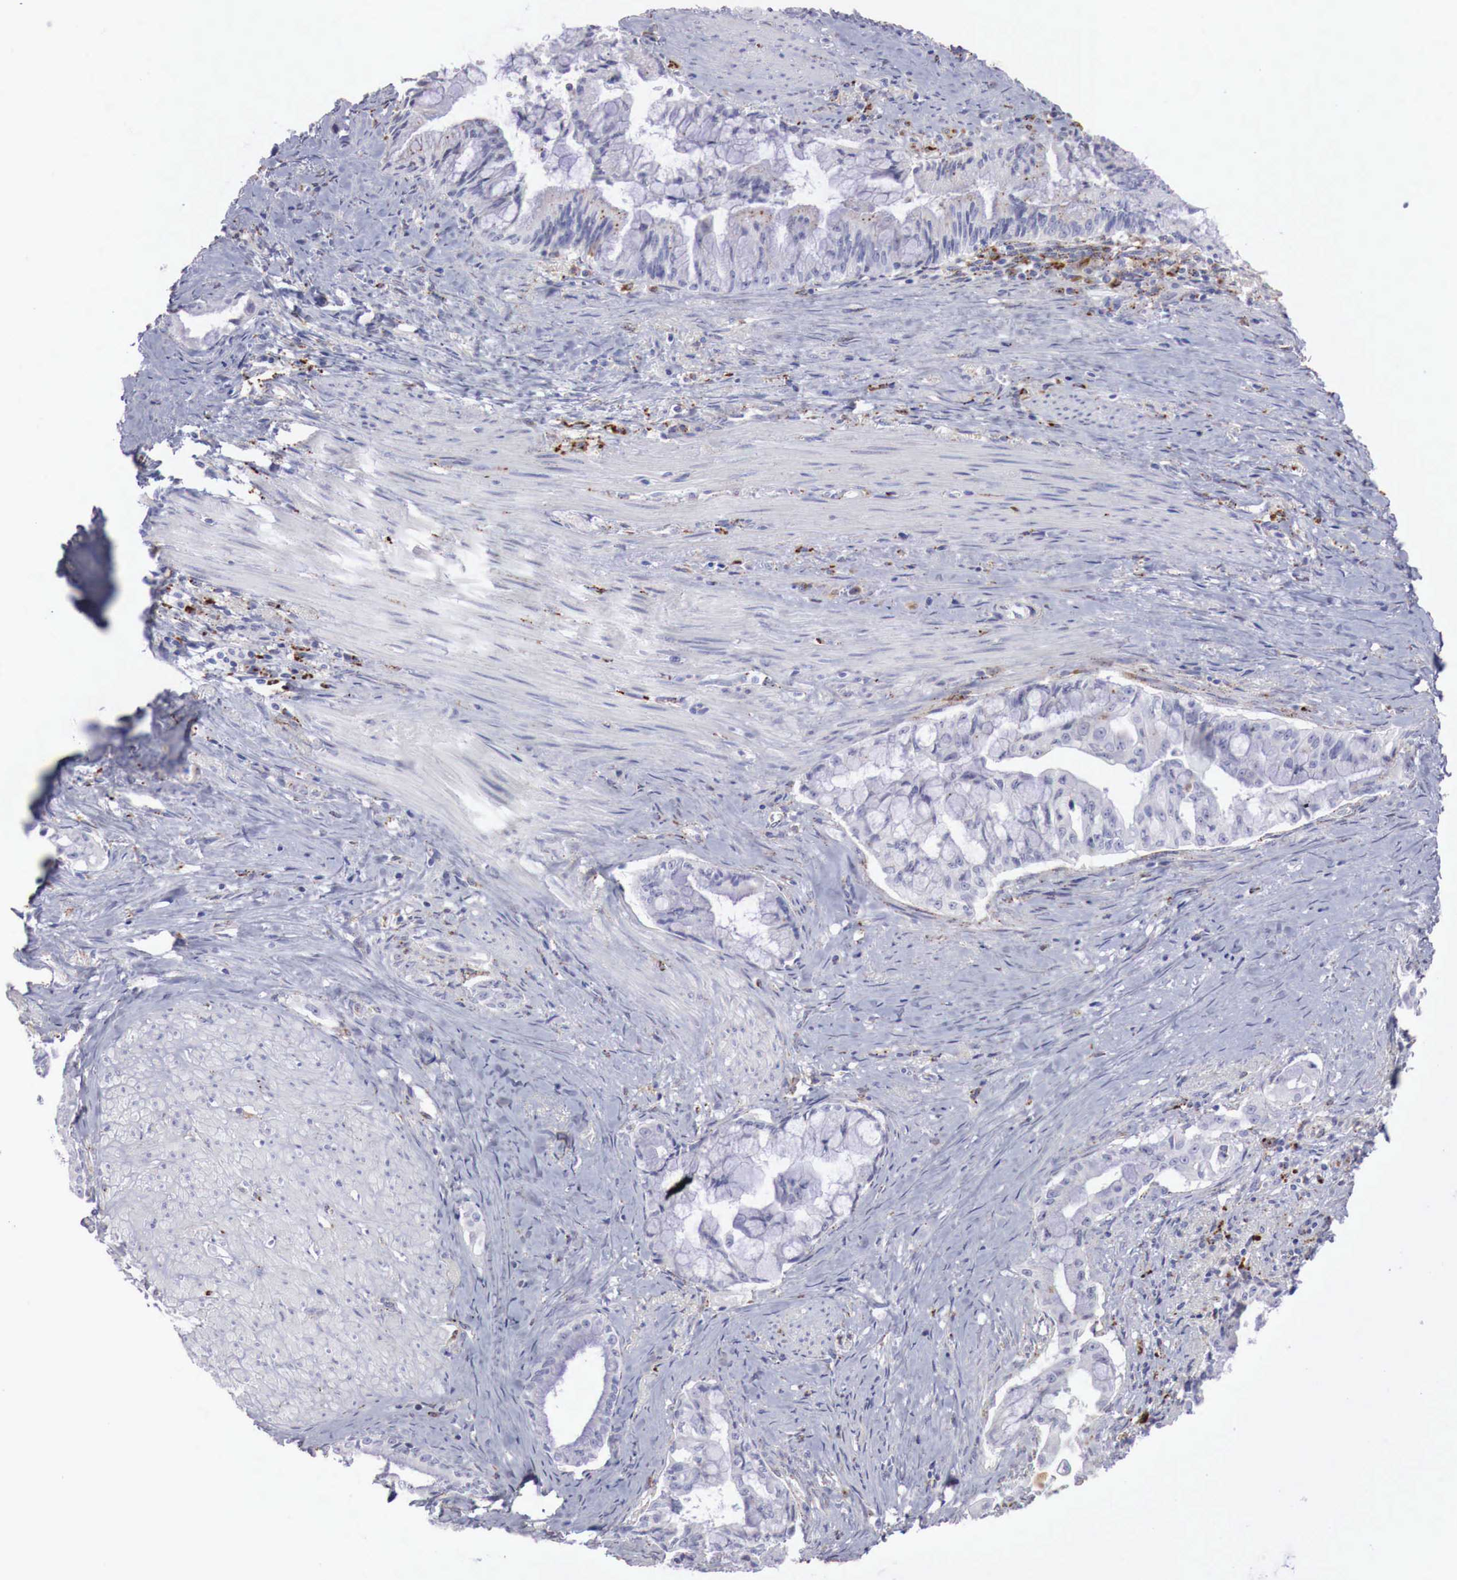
{"staining": {"intensity": "negative", "quantity": "none", "location": "none"}, "tissue": "pancreatic cancer", "cell_type": "Tumor cells", "image_type": "cancer", "snomed": [{"axis": "morphology", "description": "Adenocarcinoma, NOS"}, {"axis": "topography", "description": "Pancreas"}], "caption": "DAB immunohistochemical staining of human pancreatic cancer shows no significant expression in tumor cells.", "gene": "GLA", "patient": {"sex": "male", "age": 59}}